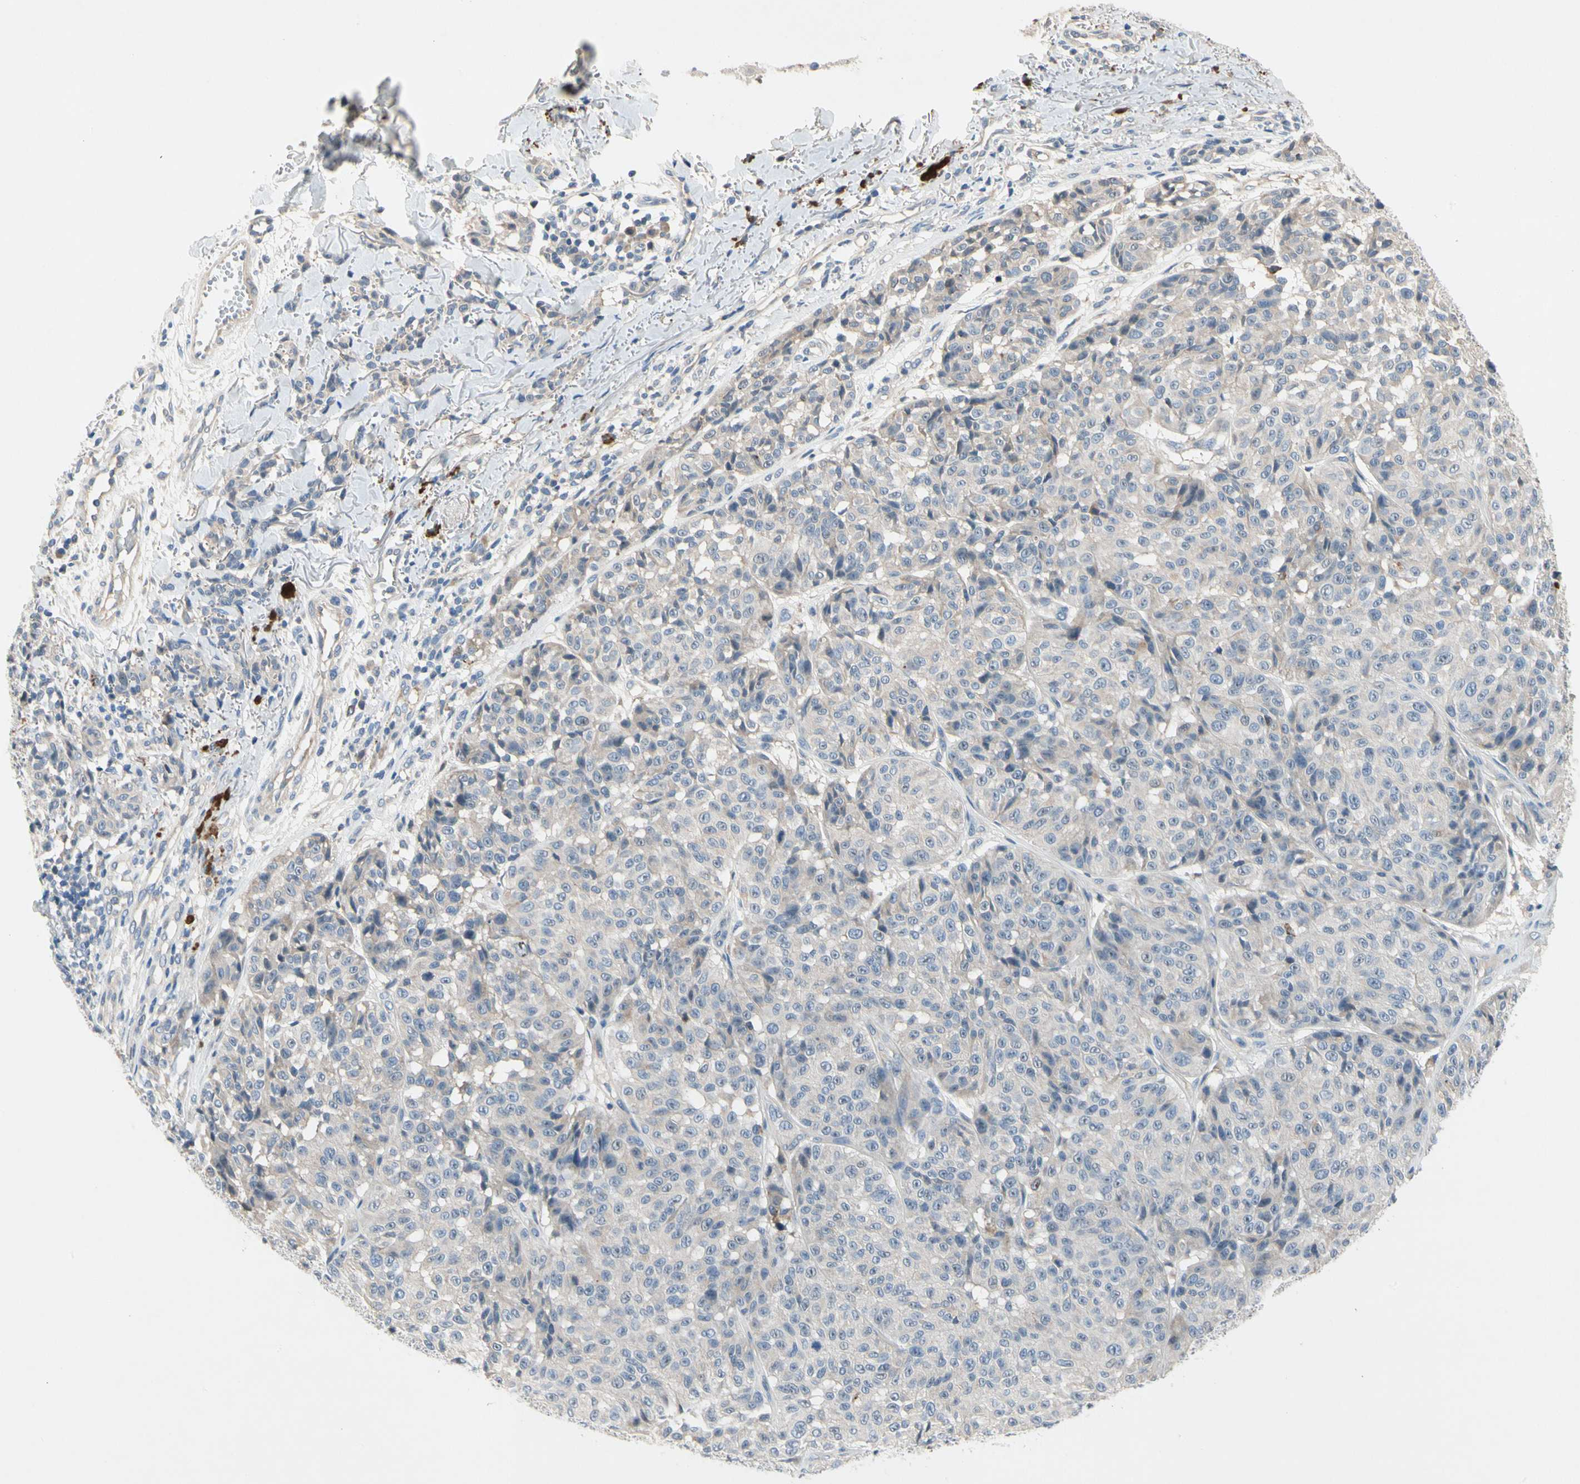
{"staining": {"intensity": "negative", "quantity": "none", "location": "none"}, "tissue": "melanoma", "cell_type": "Tumor cells", "image_type": "cancer", "snomed": [{"axis": "morphology", "description": "Malignant melanoma, NOS"}, {"axis": "topography", "description": "Skin"}], "caption": "This image is of malignant melanoma stained with immunohistochemistry to label a protein in brown with the nuclei are counter-stained blue. There is no staining in tumor cells. (DAB (3,3'-diaminobenzidine) immunohistochemistry (IHC) with hematoxylin counter stain).", "gene": "GAS6", "patient": {"sex": "female", "age": 46}}